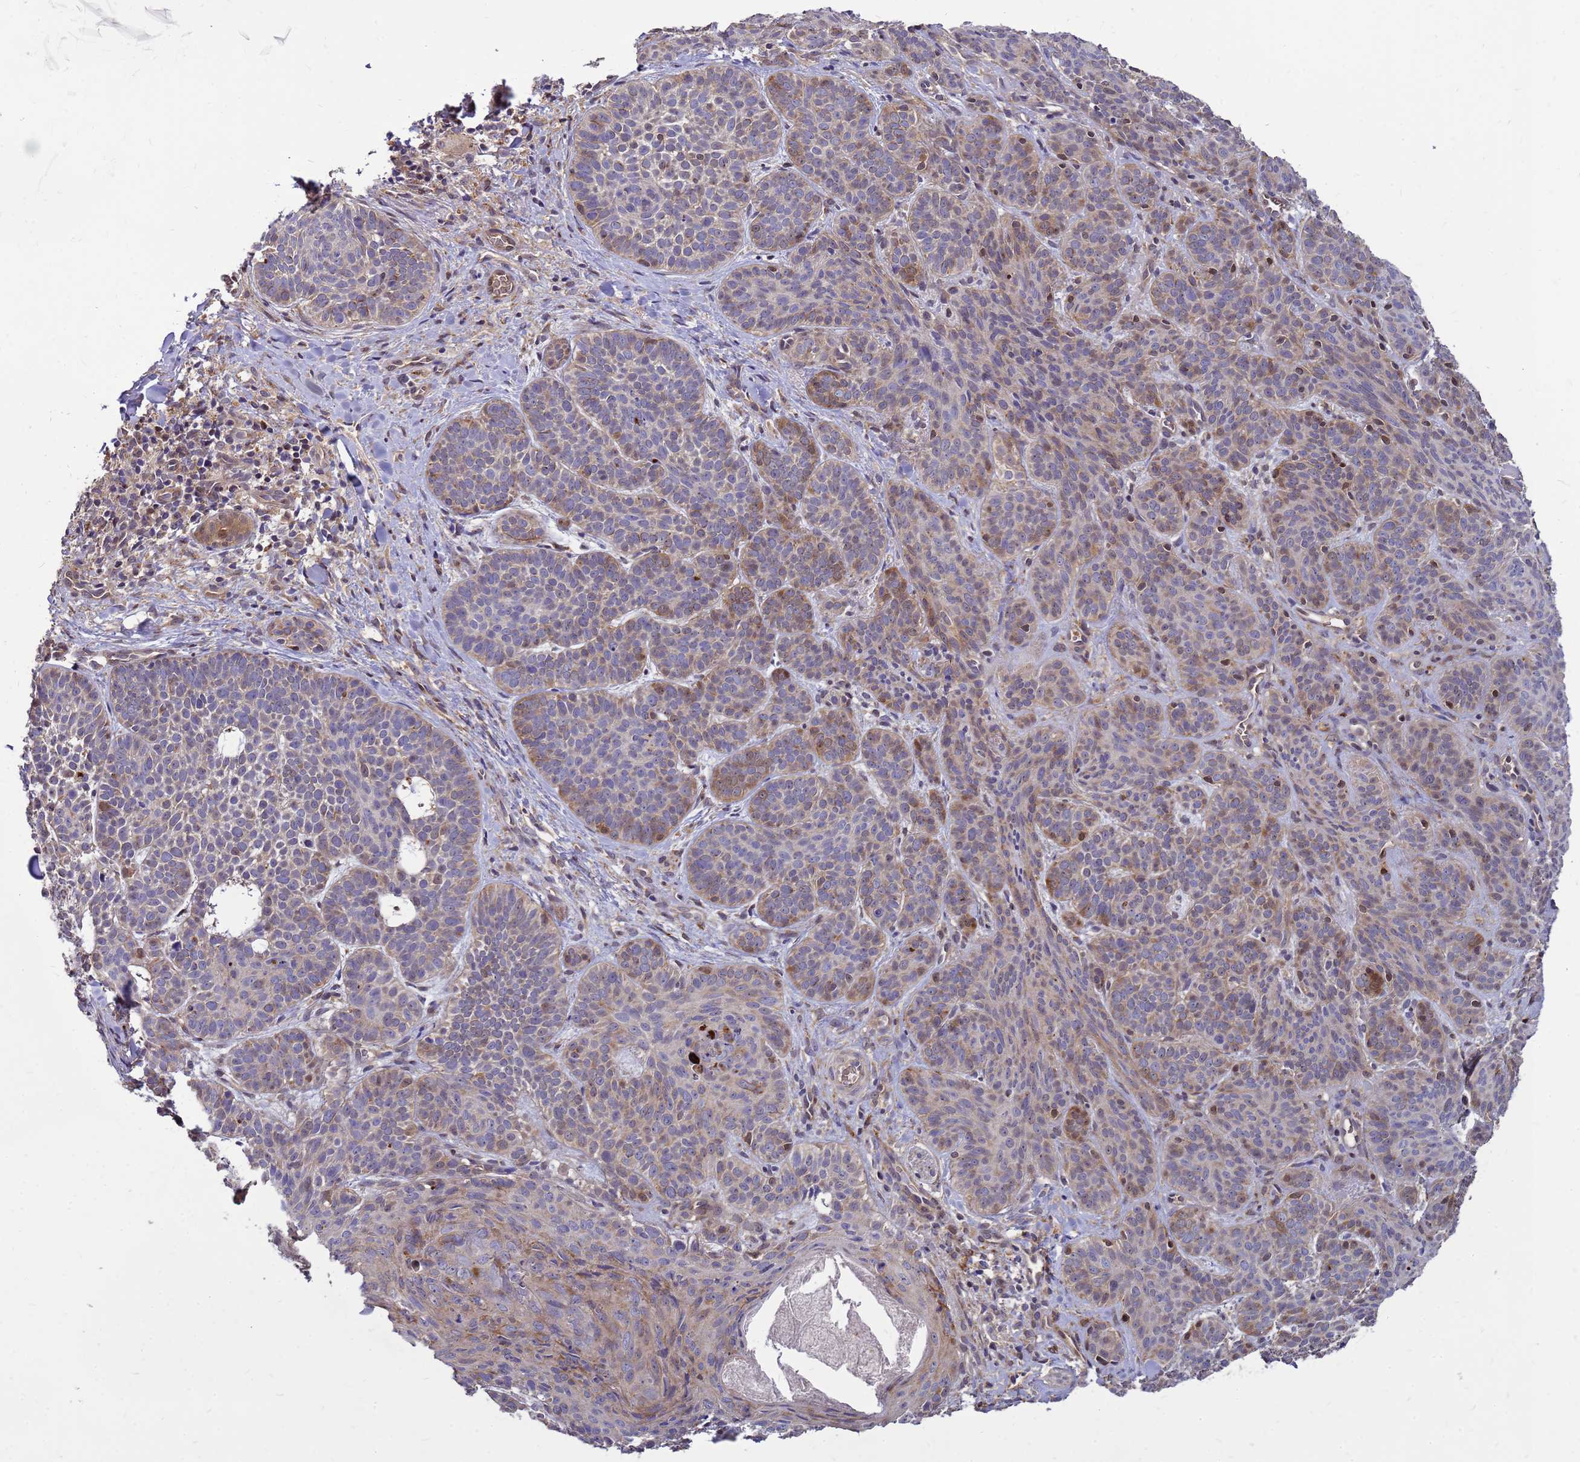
{"staining": {"intensity": "moderate", "quantity": "<25%", "location": "cytoplasmic/membranous,nuclear"}, "tissue": "skin cancer", "cell_type": "Tumor cells", "image_type": "cancer", "snomed": [{"axis": "morphology", "description": "Basal cell carcinoma"}, {"axis": "topography", "description": "Skin"}], "caption": "An immunohistochemistry (IHC) image of neoplastic tissue is shown. Protein staining in brown labels moderate cytoplasmic/membranous and nuclear positivity in skin cancer (basal cell carcinoma) within tumor cells.", "gene": "EIF4EBP3", "patient": {"sex": "male", "age": 85}}